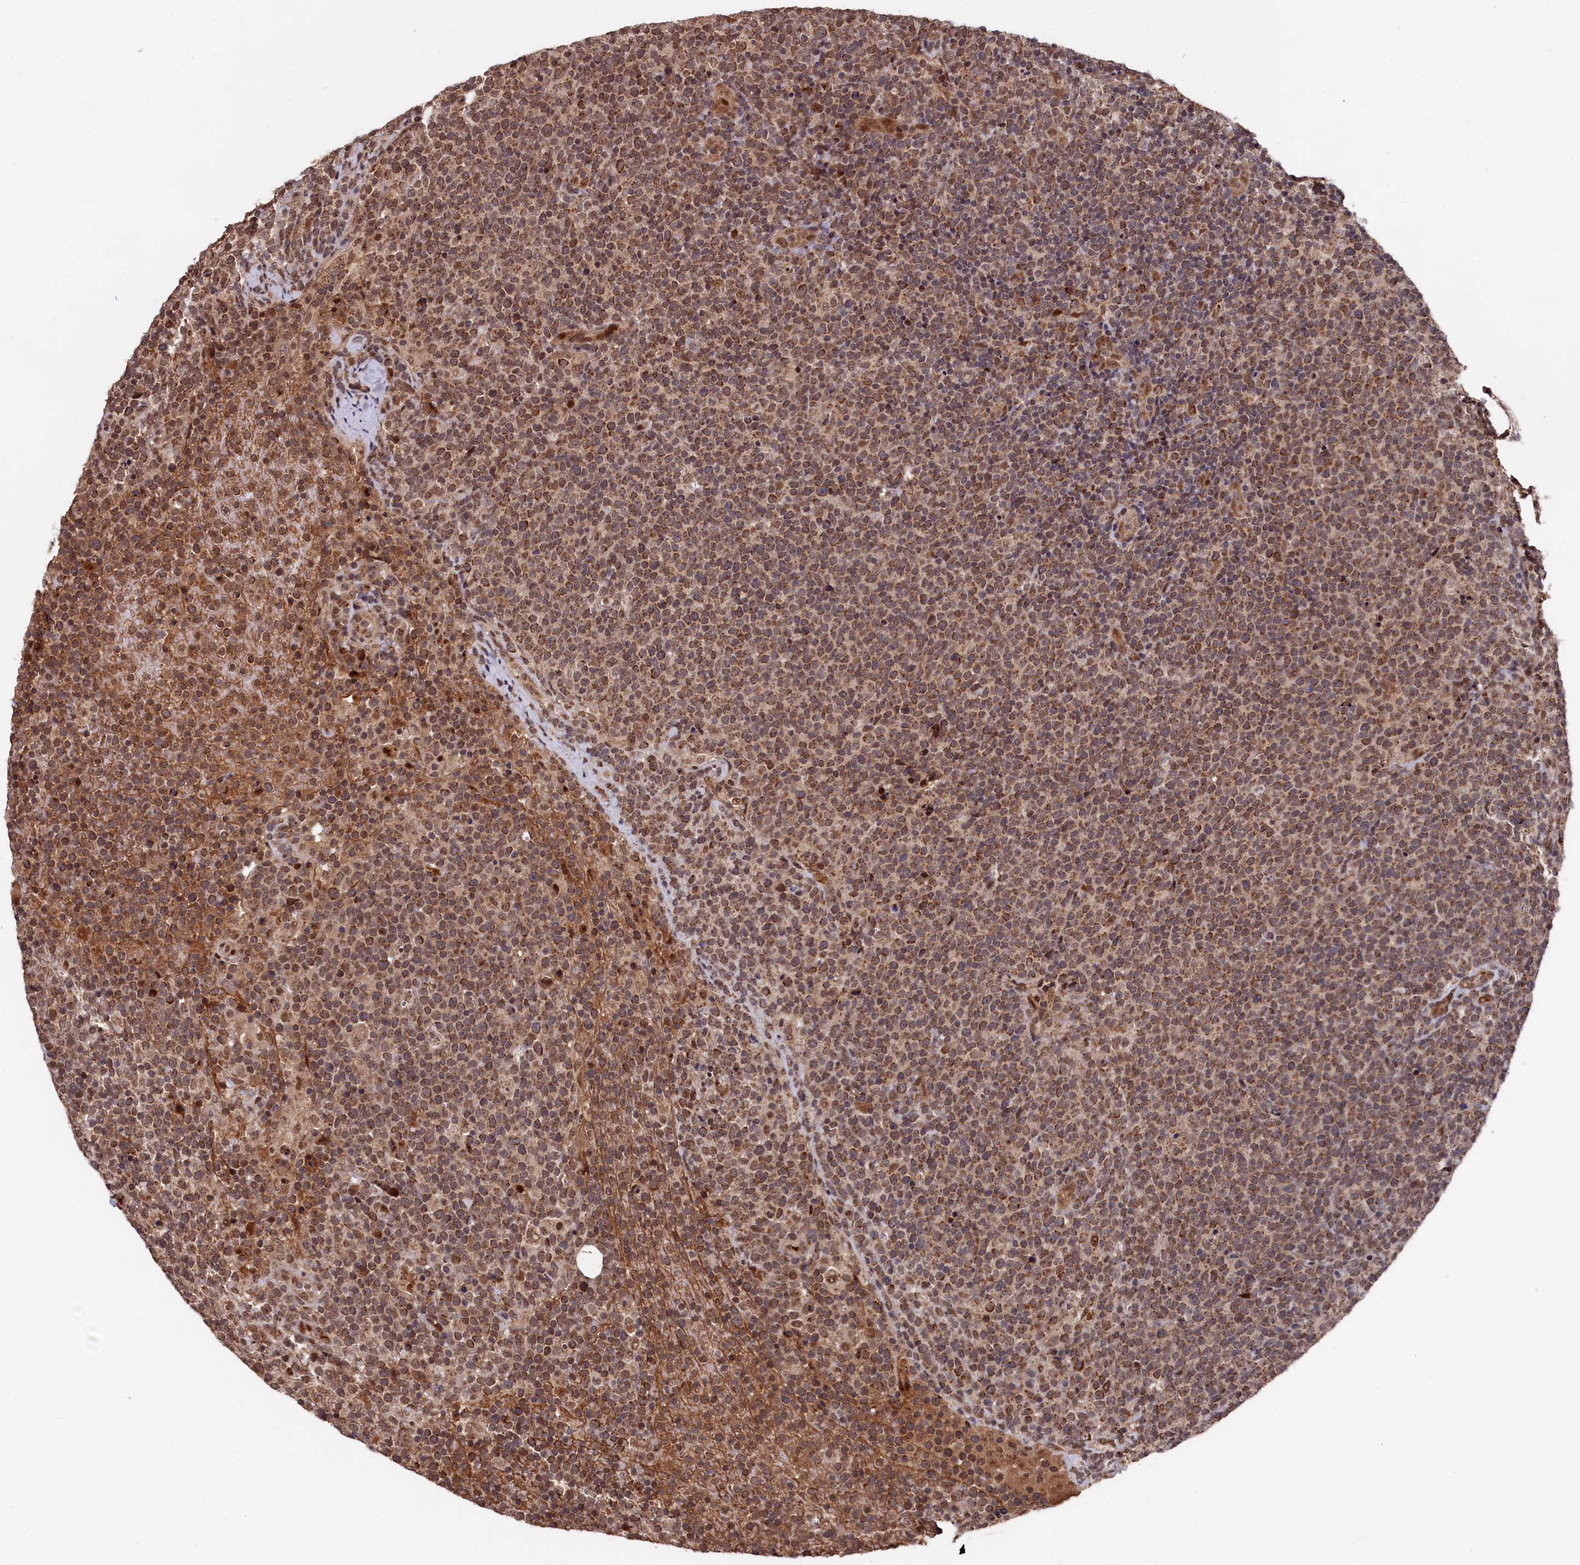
{"staining": {"intensity": "moderate", "quantity": ">75%", "location": "cytoplasmic/membranous"}, "tissue": "lymphoma", "cell_type": "Tumor cells", "image_type": "cancer", "snomed": [{"axis": "morphology", "description": "Malignant lymphoma, non-Hodgkin's type, High grade"}, {"axis": "topography", "description": "Lymph node"}], "caption": "This image reveals malignant lymphoma, non-Hodgkin's type (high-grade) stained with IHC to label a protein in brown. The cytoplasmic/membranous of tumor cells show moderate positivity for the protein. Nuclei are counter-stained blue.", "gene": "CLPX", "patient": {"sex": "male", "age": 61}}